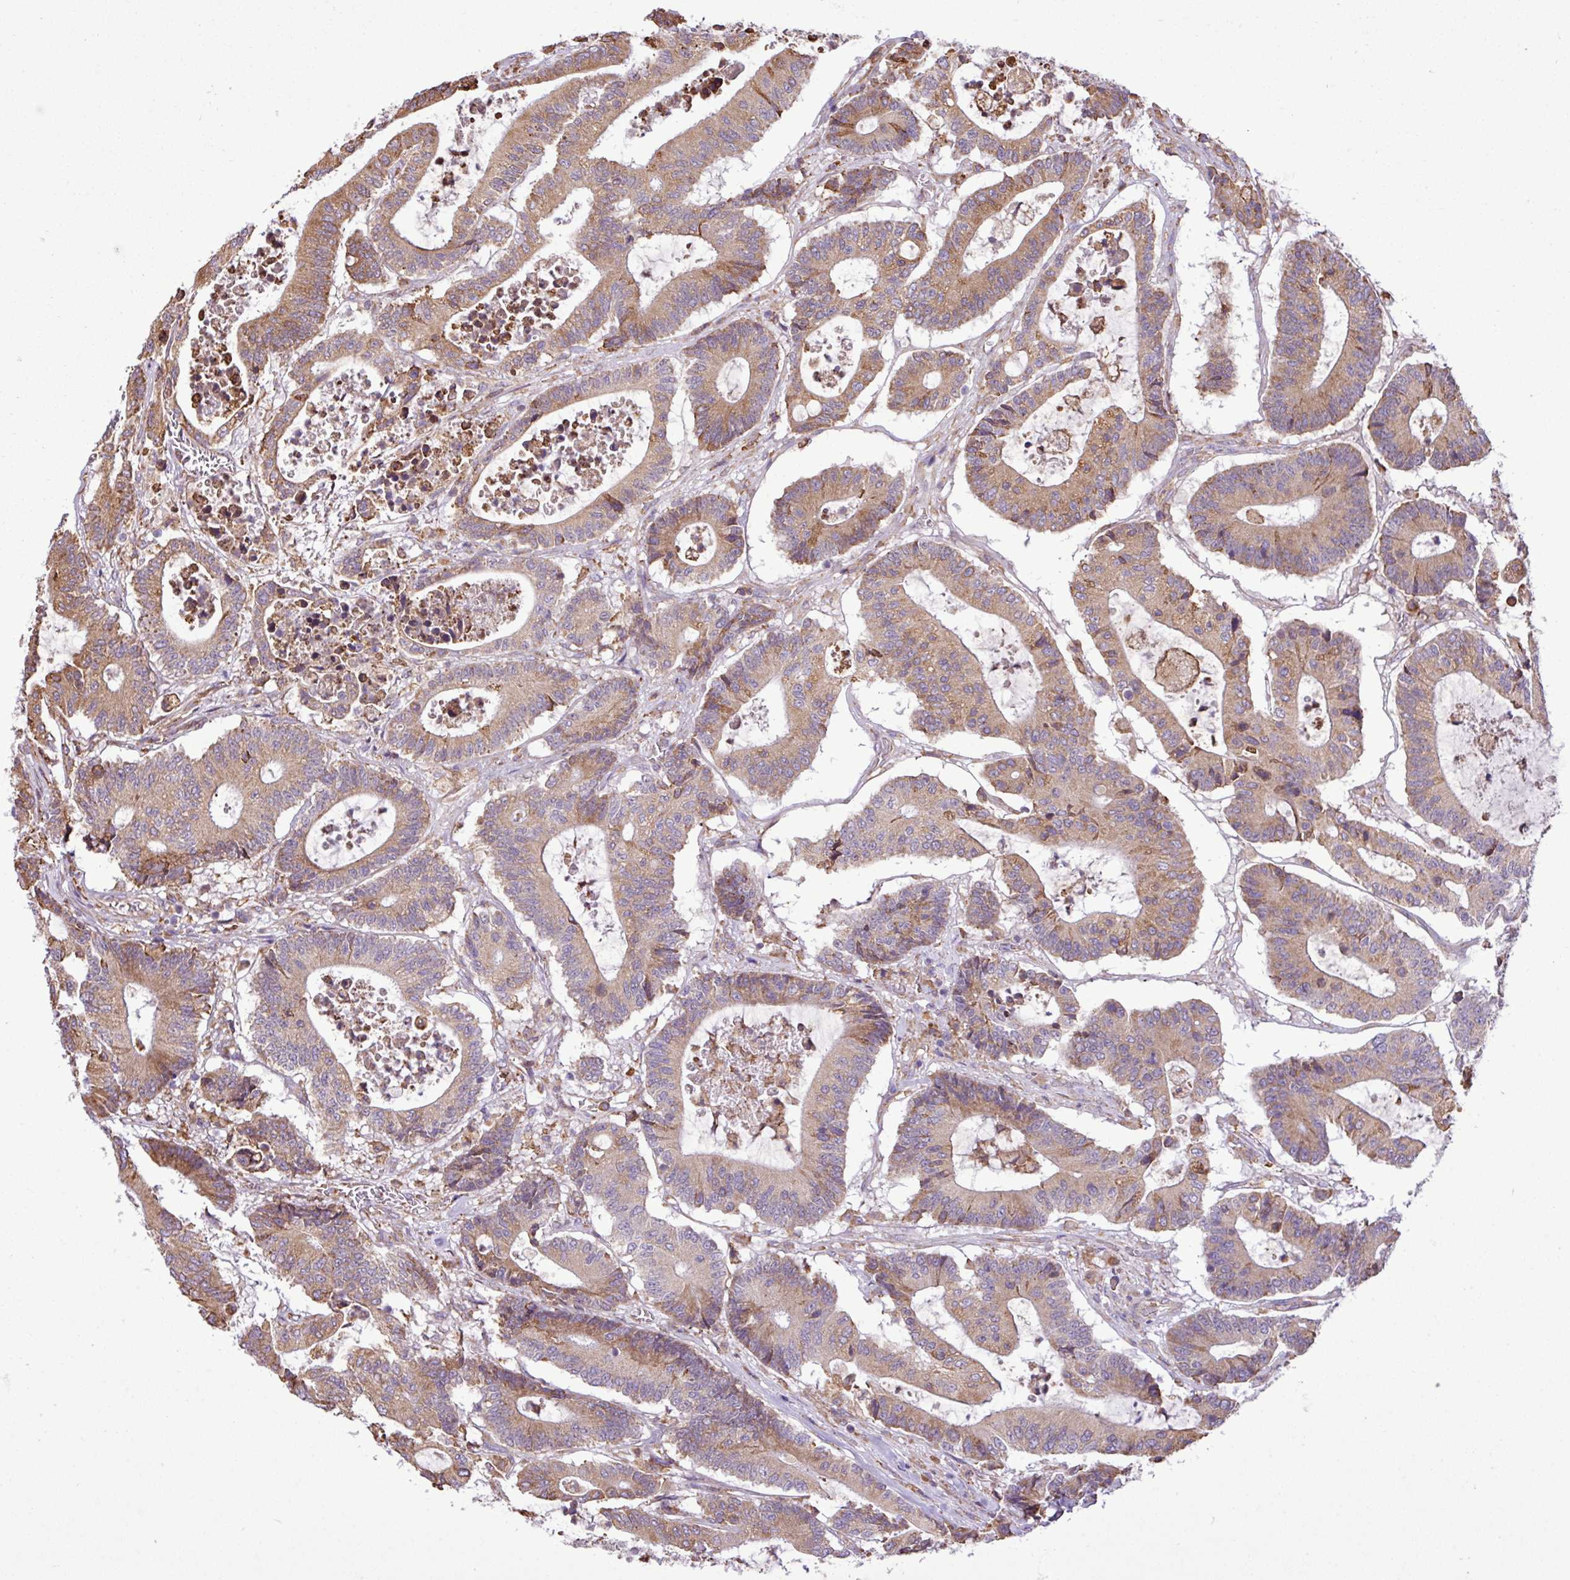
{"staining": {"intensity": "moderate", "quantity": ">75%", "location": "cytoplasmic/membranous"}, "tissue": "colorectal cancer", "cell_type": "Tumor cells", "image_type": "cancer", "snomed": [{"axis": "morphology", "description": "Adenocarcinoma, NOS"}, {"axis": "topography", "description": "Colon"}], "caption": "Brown immunohistochemical staining in human colorectal adenocarcinoma shows moderate cytoplasmic/membranous expression in about >75% of tumor cells.", "gene": "ZSCAN5A", "patient": {"sex": "female", "age": 84}}